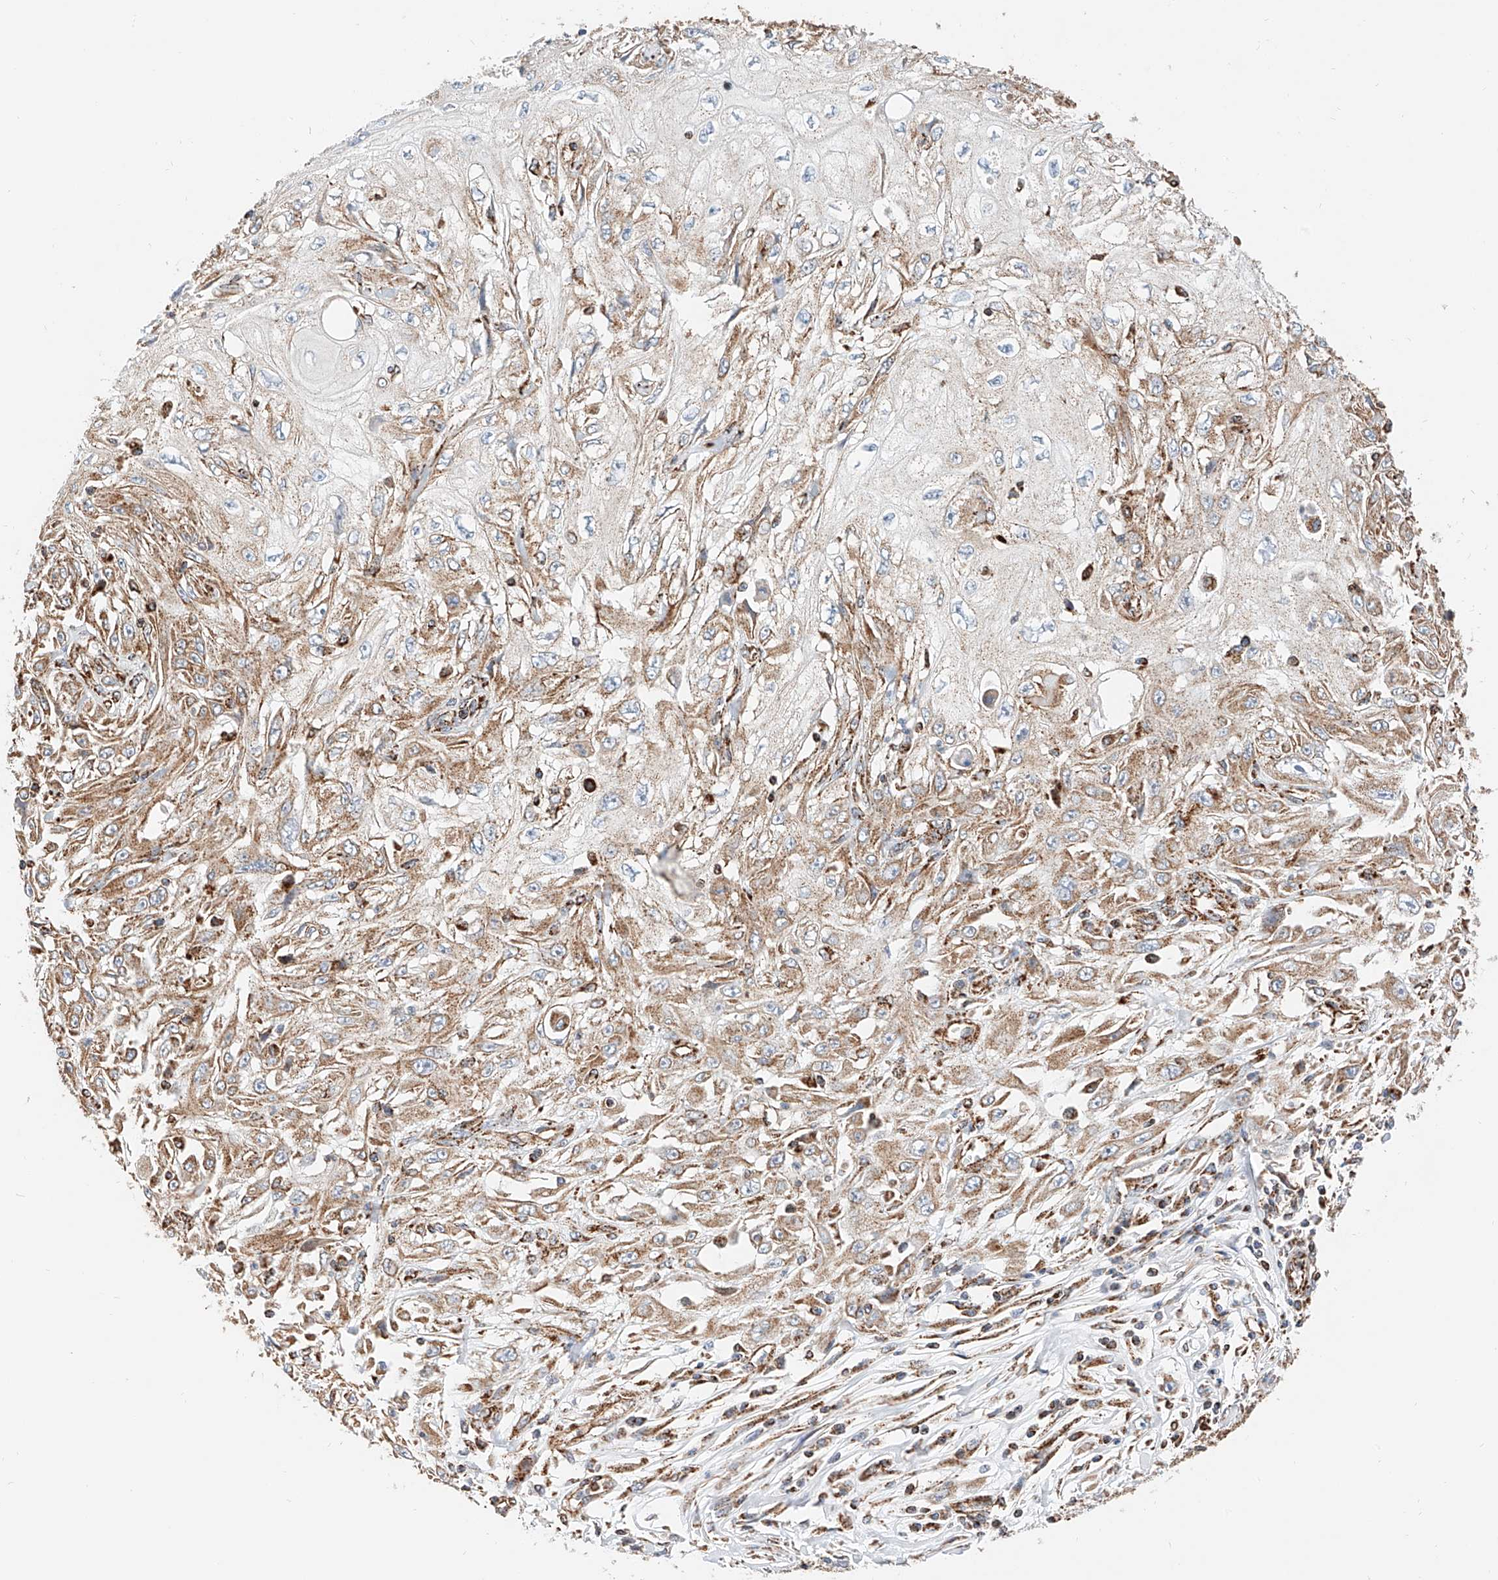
{"staining": {"intensity": "moderate", "quantity": ">75%", "location": "cytoplasmic/membranous"}, "tissue": "skin cancer", "cell_type": "Tumor cells", "image_type": "cancer", "snomed": [{"axis": "morphology", "description": "Squamous cell carcinoma, NOS"}, {"axis": "topography", "description": "Skin"}], "caption": "Immunohistochemistry (IHC) (DAB (3,3'-diaminobenzidine)) staining of human skin cancer (squamous cell carcinoma) reveals moderate cytoplasmic/membranous protein staining in about >75% of tumor cells.", "gene": "NDUFV3", "patient": {"sex": "male", "age": 75}}